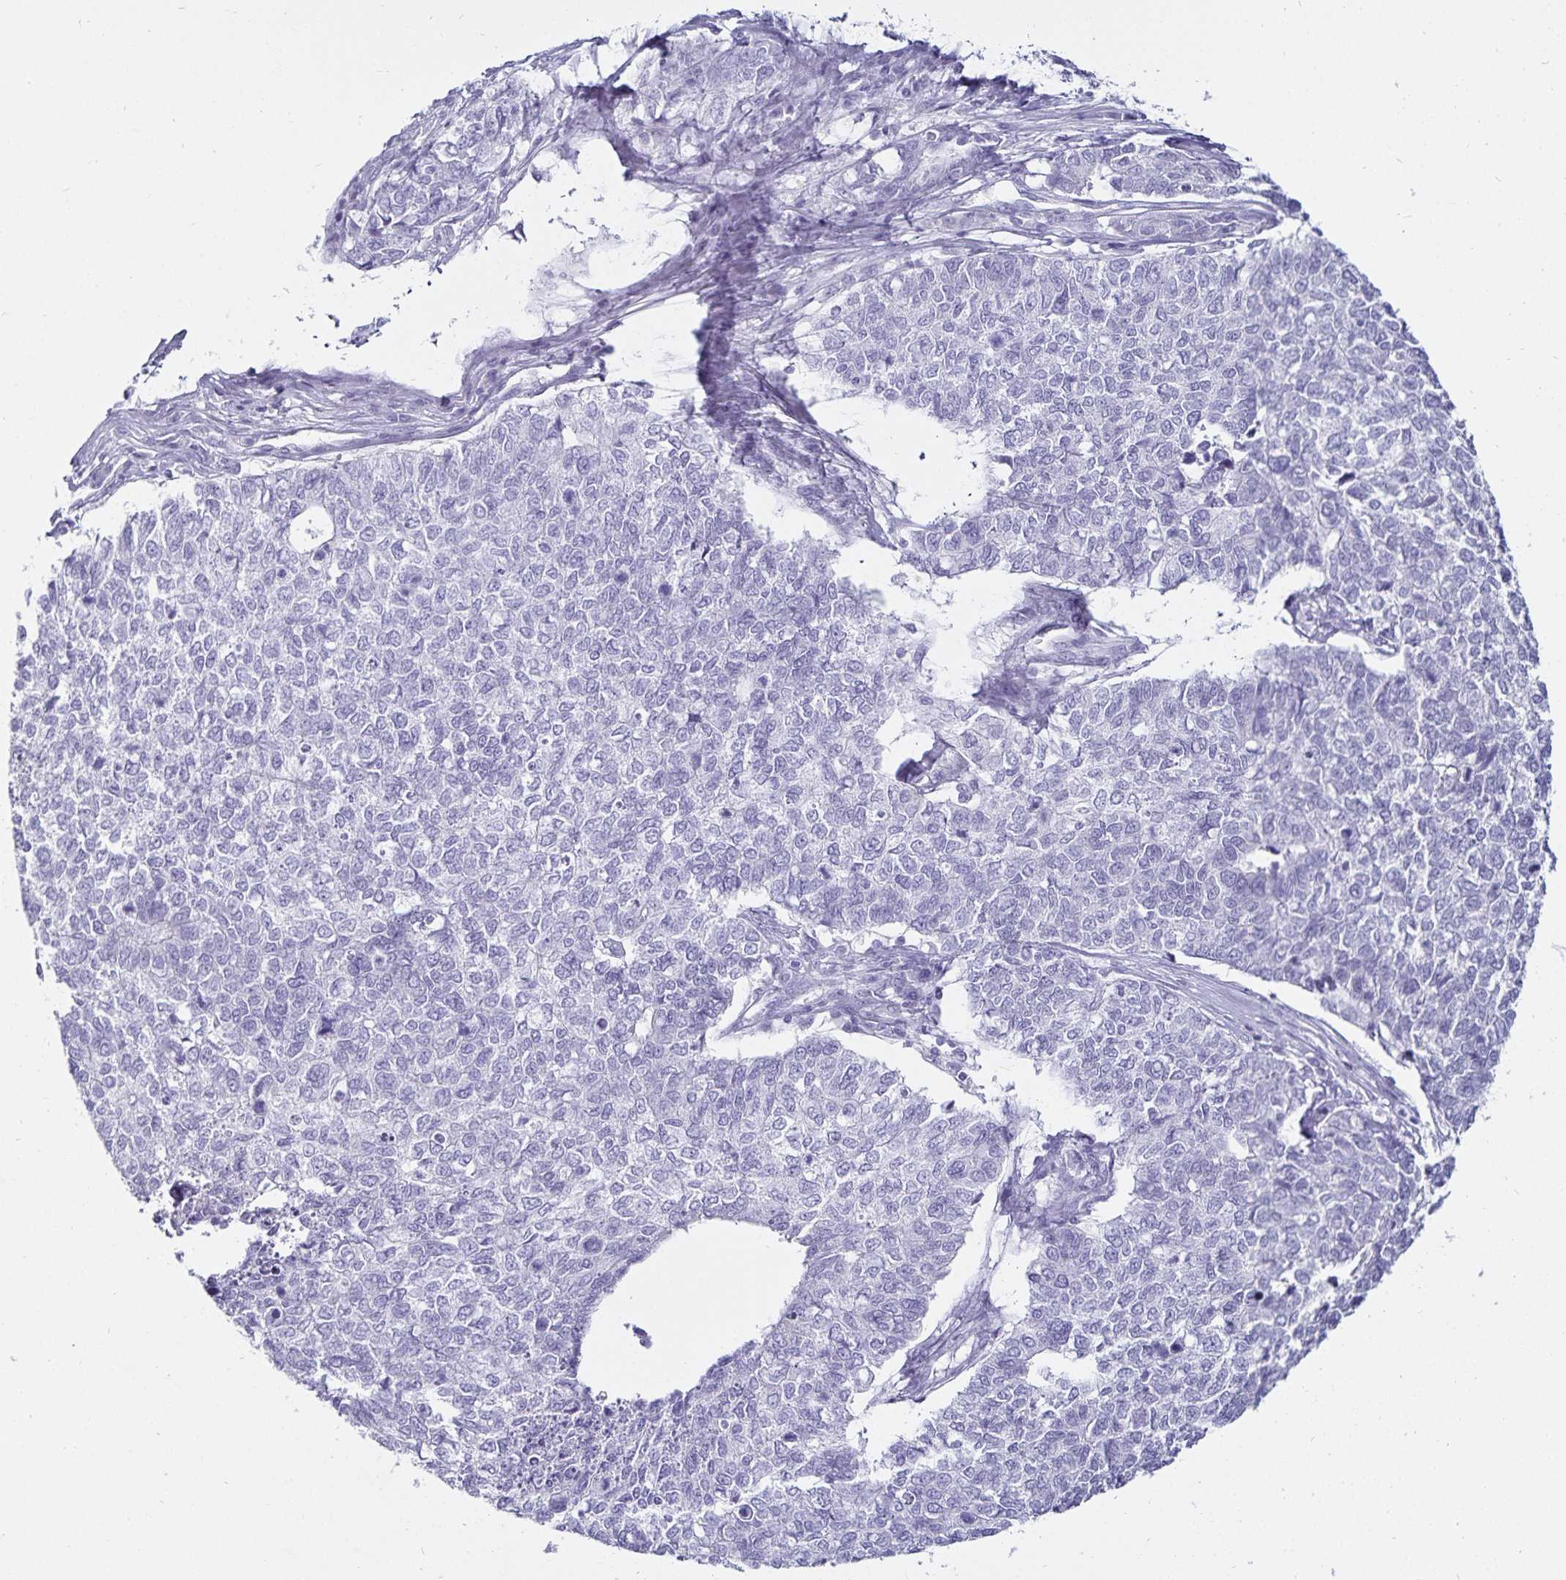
{"staining": {"intensity": "negative", "quantity": "none", "location": "none"}, "tissue": "cervical cancer", "cell_type": "Tumor cells", "image_type": "cancer", "snomed": [{"axis": "morphology", "description": "Adenocarcinoma, NOS"}, {"axis": "topography", "description": "Cervix"}], "caption": "Tumor cells are negative for protein expression in human cervical cancer (adenocarcinoma).", "gene": "DEFA6", "patient": {"sex": "female", "age": 63}}